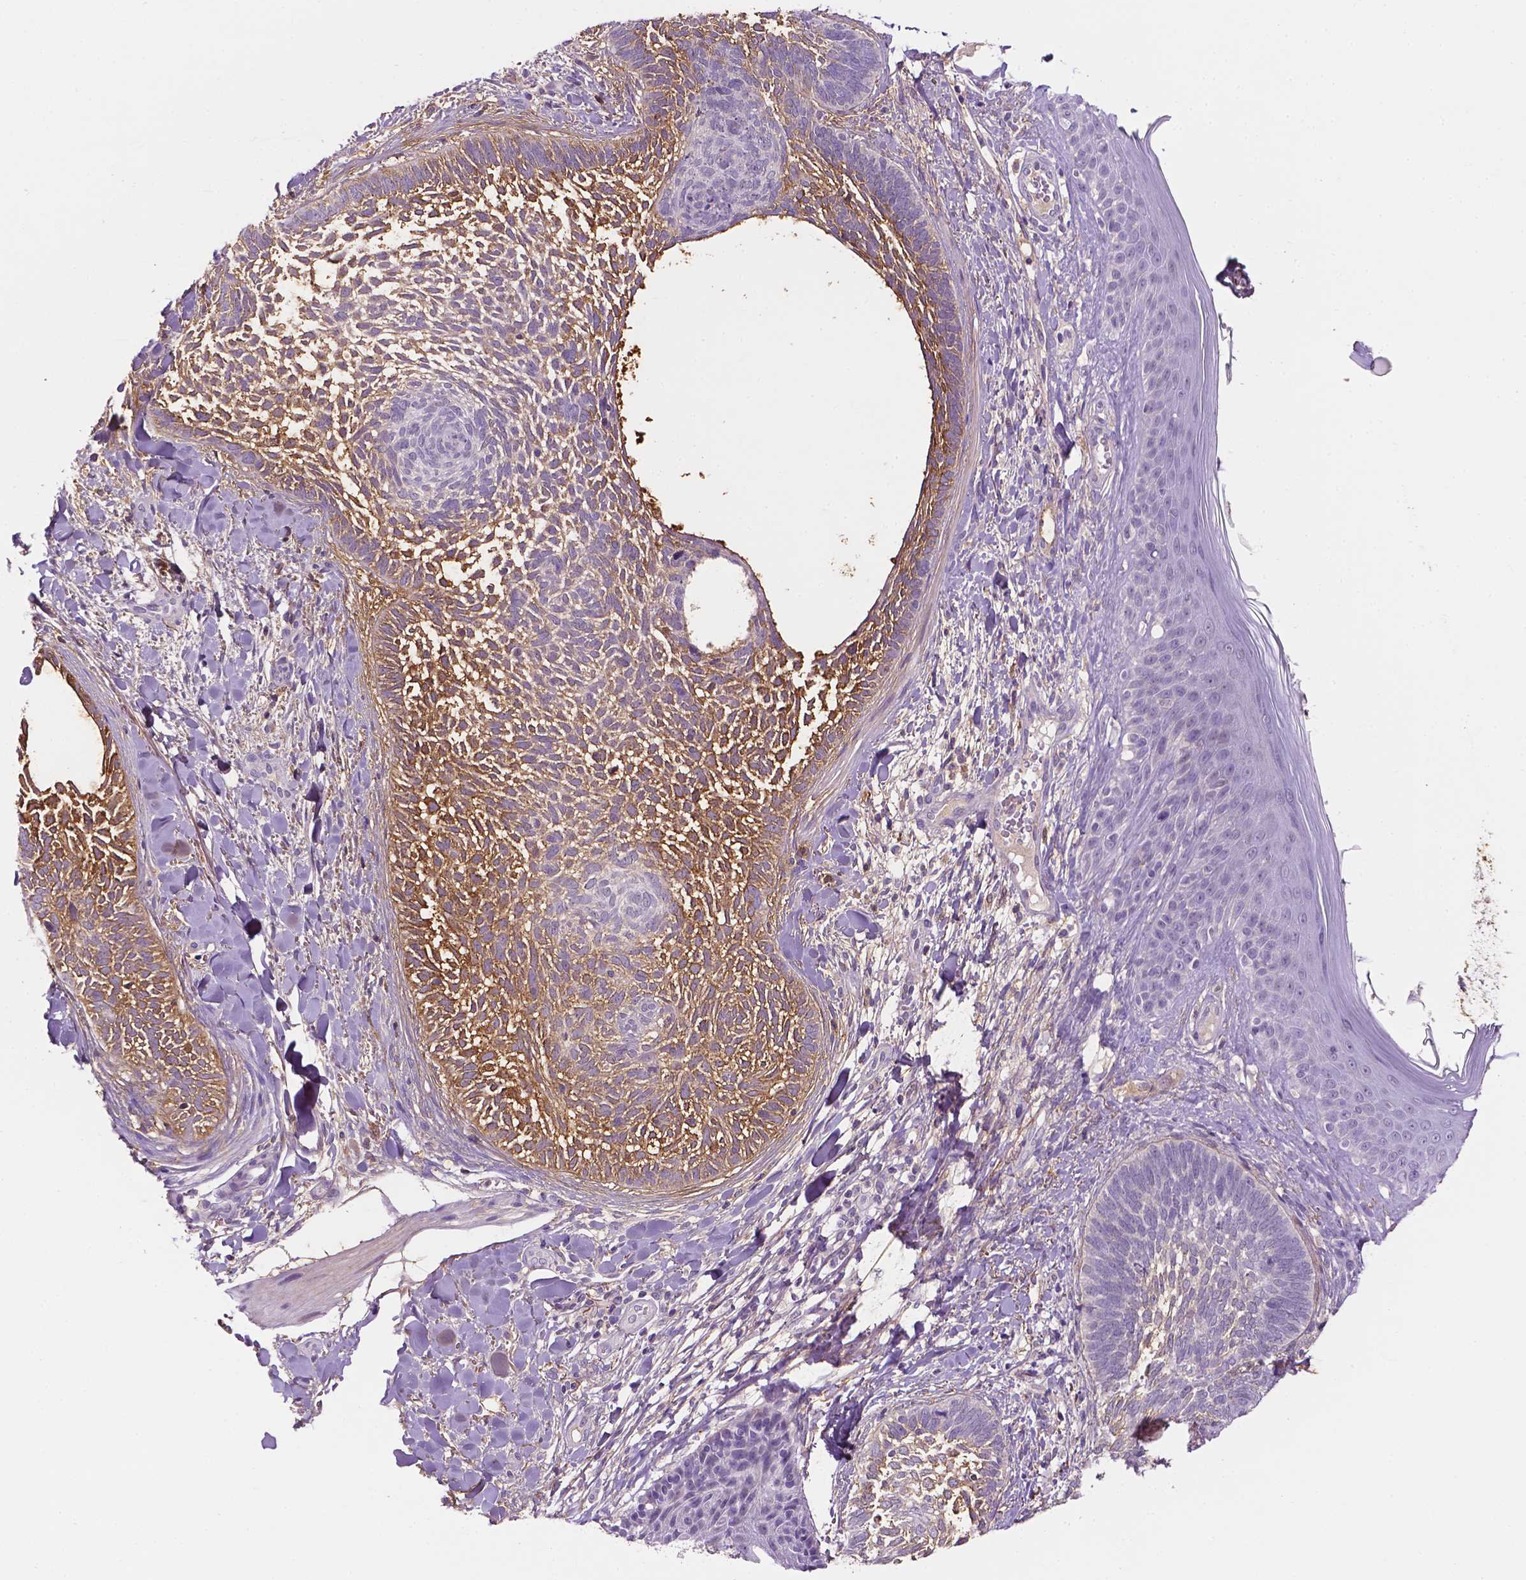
{"staining": {"intensity": "moderate", "quantity": "25%-75%", "location": "cytoplasmic/membranous"}, "tissue": "skin cancer", "cell_type": "Tumor cells", "image_type": "cancer", "snomed": [{"axis": "morphology", "description": "Normal tissue, NOS"}, {"axis": "morphology", "description": "Basal cell carcinoma"}, {"axis": "topography", "description": "Skin"}], "caption": "Protein expression analysis of human basal cell carcinoma (skin) reveals moderate cytoplasmic/membranous staining in approximately 25%-75% of tumor cells.", "gene": "FBLN1", "patient": {"sex": "male", "age": 46}}